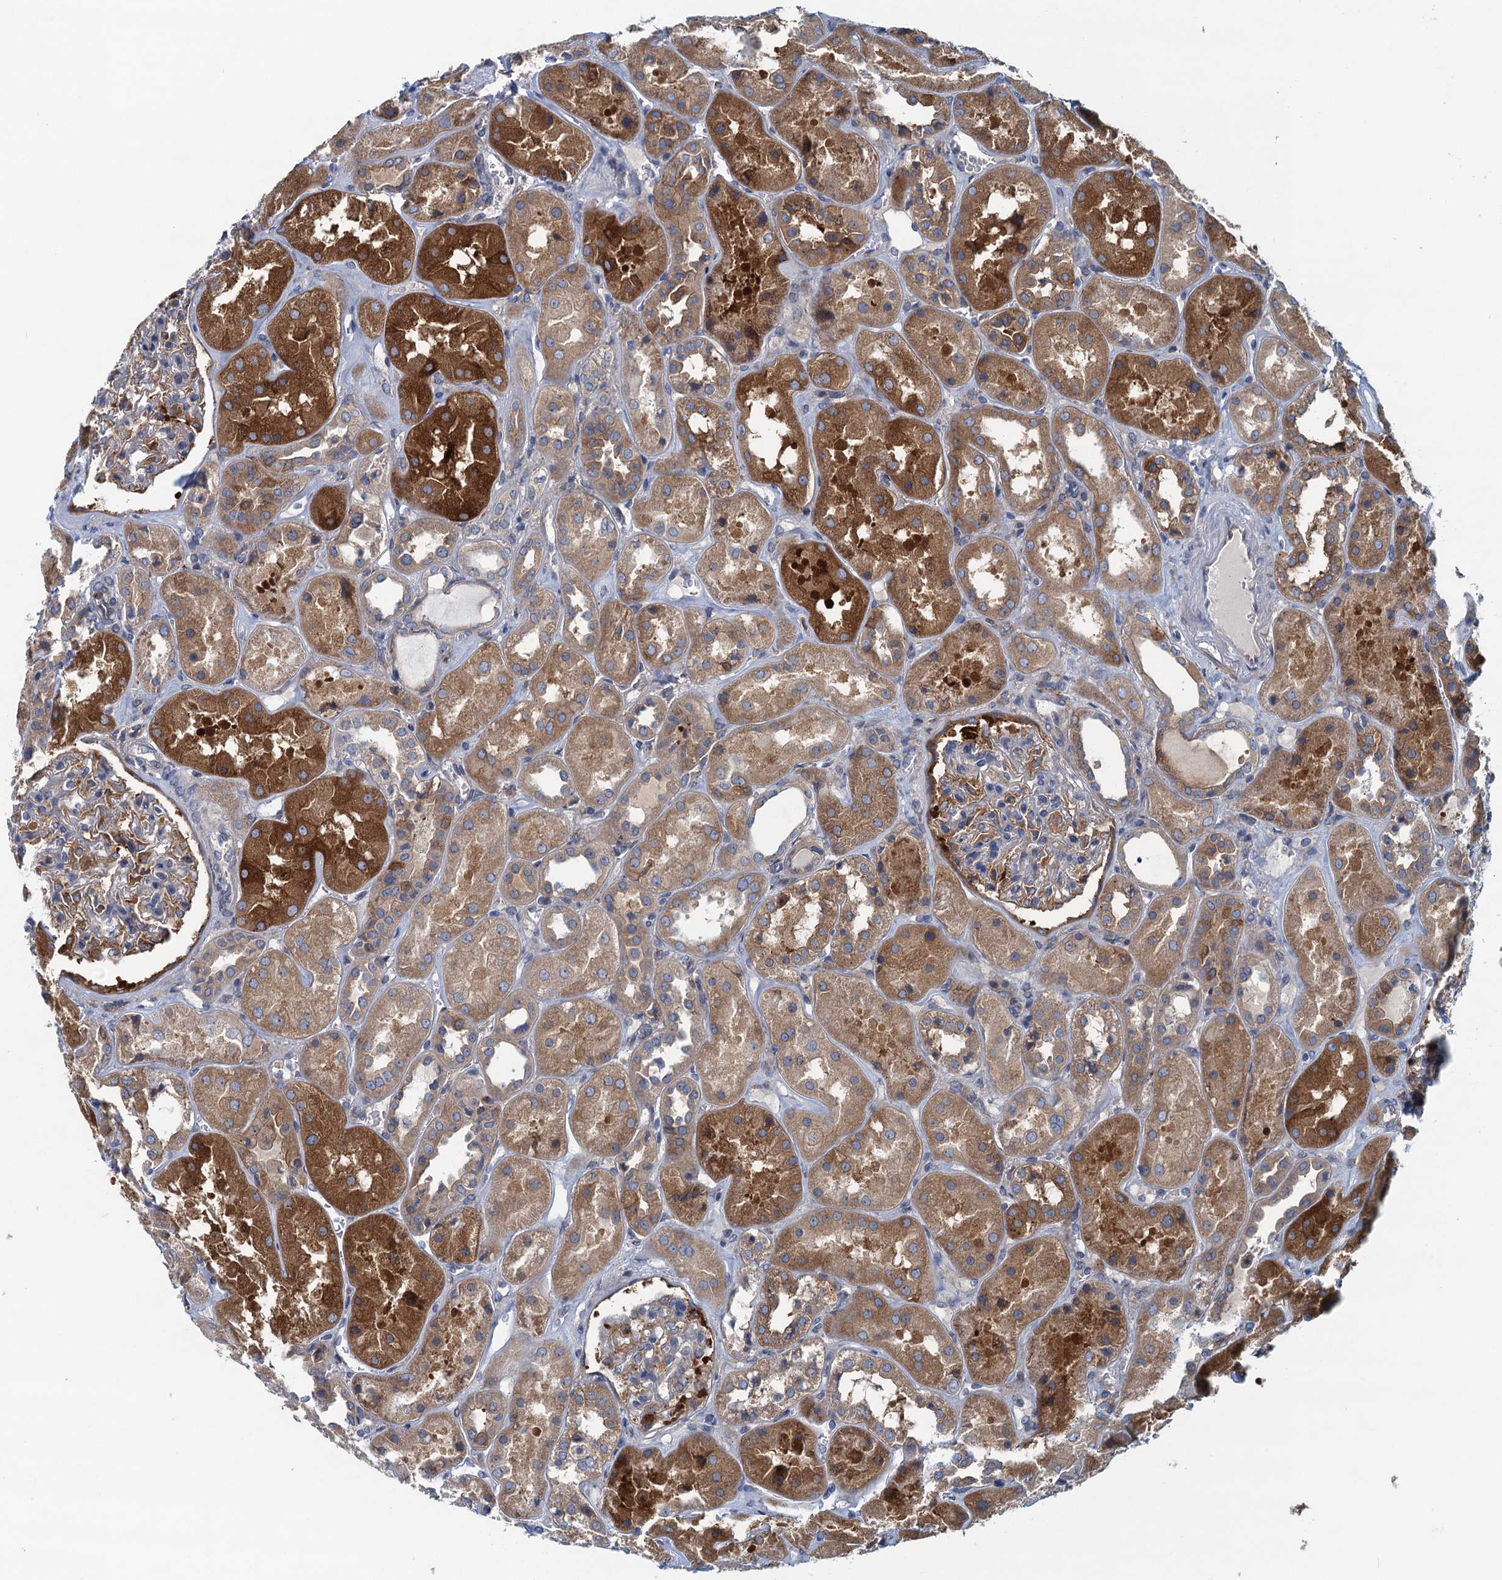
{"staining": {"intensity": "moderate", "quantity": "<25%", "location": "cytoplasmic/membranous"}, "tissue": "kidney", "cell_type": "Cells in glomeruli", "image_type": "normal", "snomed": [{"axis": "morphology", "description": "Normal tissue, NOS"}, {"axis": "topography", "description": "Kidney"}], "caption": "A histopathology image showing moderate cytoplasmic/membranous expression in about <25% of cells in glomeruli in benign kidney, as visualized by brown immunohistochemical staining.", "gene": "MYDGF", "patient": {"sex": "male", "age": 70}}